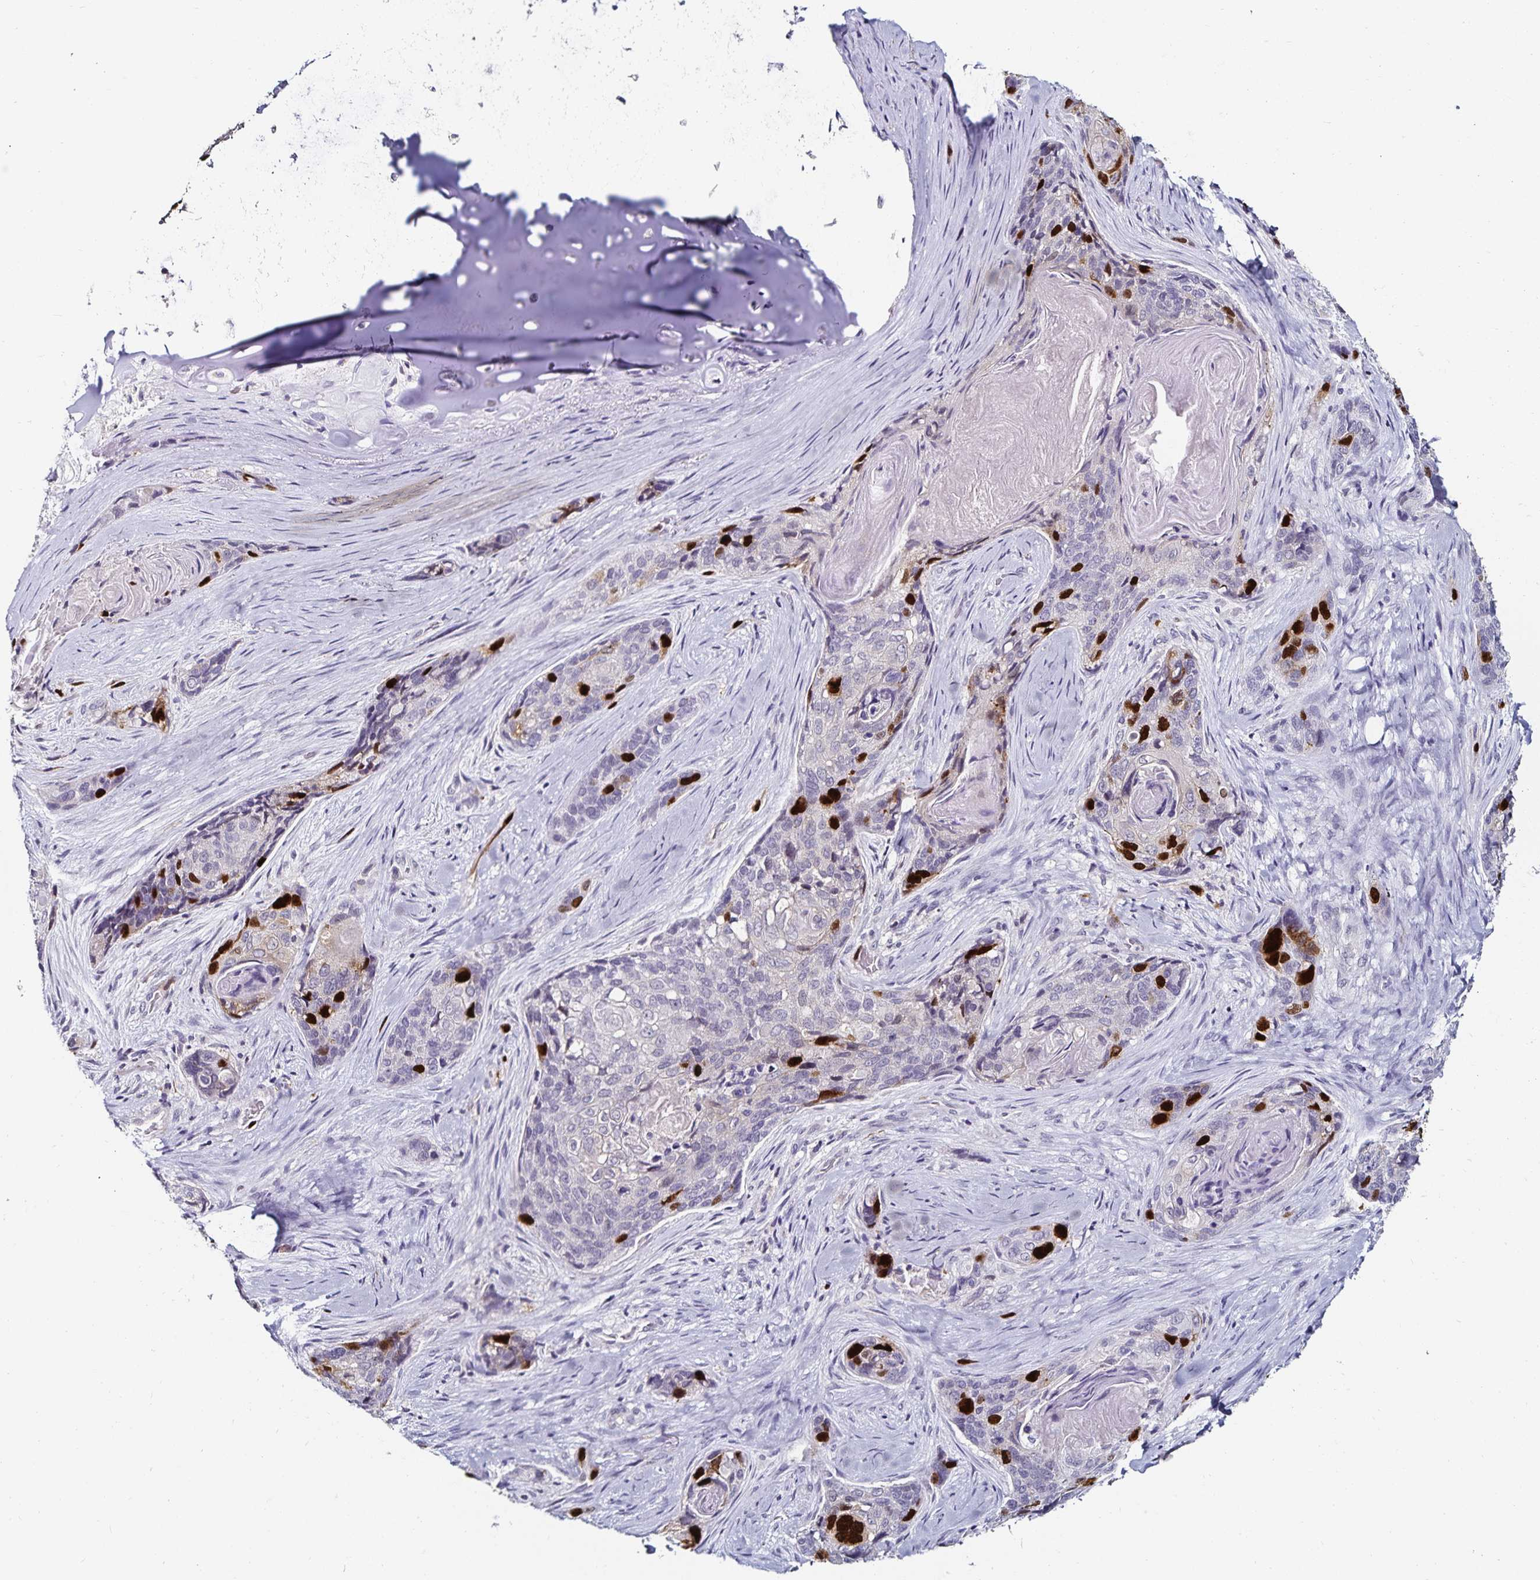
{"staining": {"intensity": "strong", "quantity": "<25%", "location": "nuclear"}, "tissue": "lung cancer", "cell_type": "Tumor cells", "image_type": "cancer", "snomed": [{"axis": "morphology", "description": "Squamous cell carcinoma, NOS"}, {"axis": "morphology", "description": "Squamous cell carcinoma, metastatic, NOS"}, {"axis": "topography", "description": "Lymph node"}, {"axis": "topography", "description": "Lung"}], "caption": "Tumor cells demonstrate strong nuclear positivity in approximately <25% of cells in lung cancer.", "gene": "ANLN", "patient": {"sex": "male", "age": 41}}